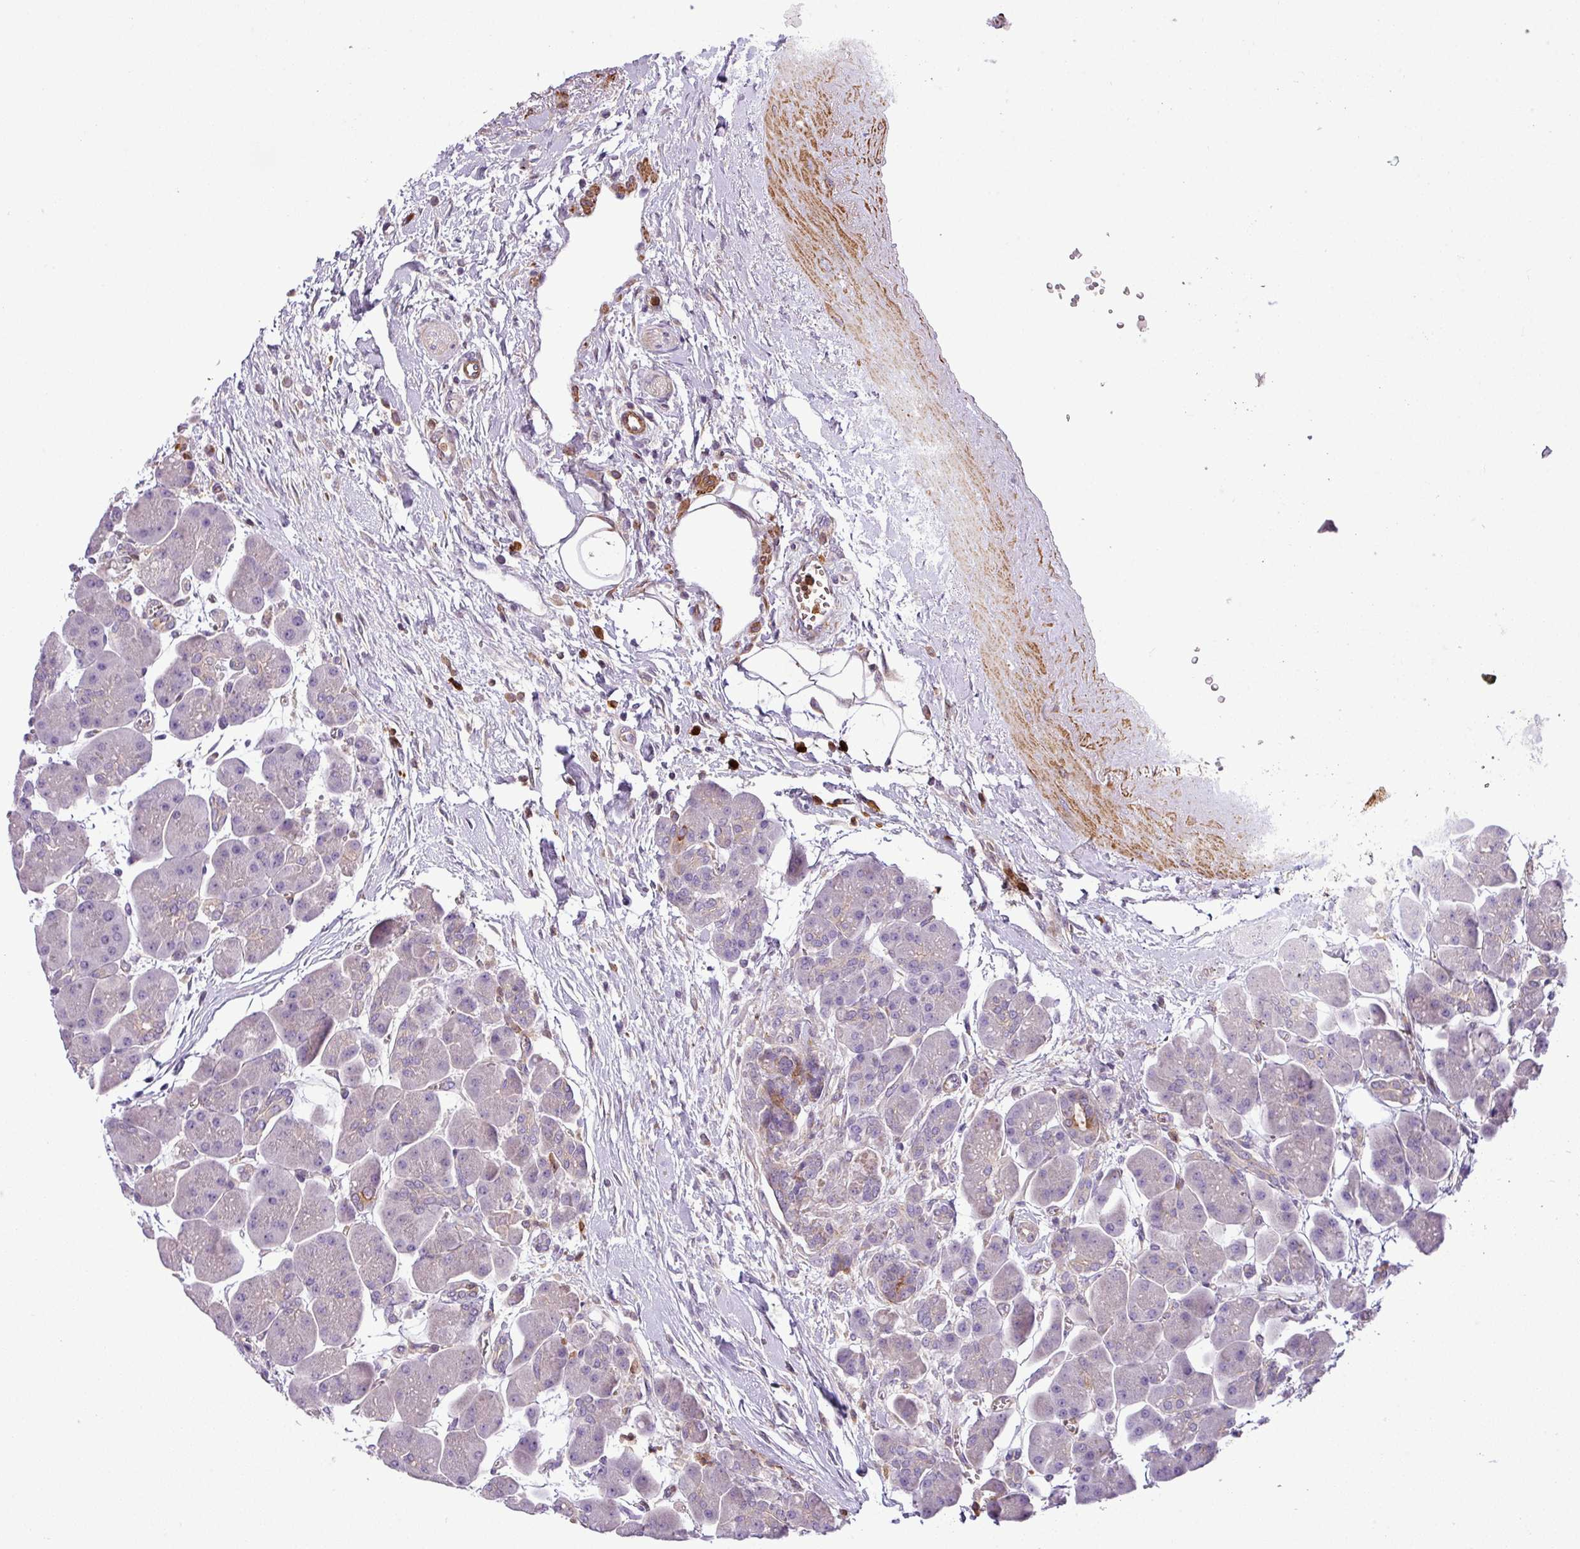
{"staining": {"intensity": "moderate", "quantity": "<25%", "location": "cytoplasmic/membranous"}, "tissue": "pancreas", "cell_type": "Exocrine glandular cells", "image_type": "normal", "snomed": [{"axis": "morphology", "description": "Normal tissue, NOS"}, {"axis": "topography", "description": "Pancreas"}], "caption": "A brown stain shows moderate cytoplasmic/membranous positivity of a protein in exocrine glandular cells of benign pancreas.", "gene": "NBEAL2", "patient": {"sex": "male", "age": 66}}